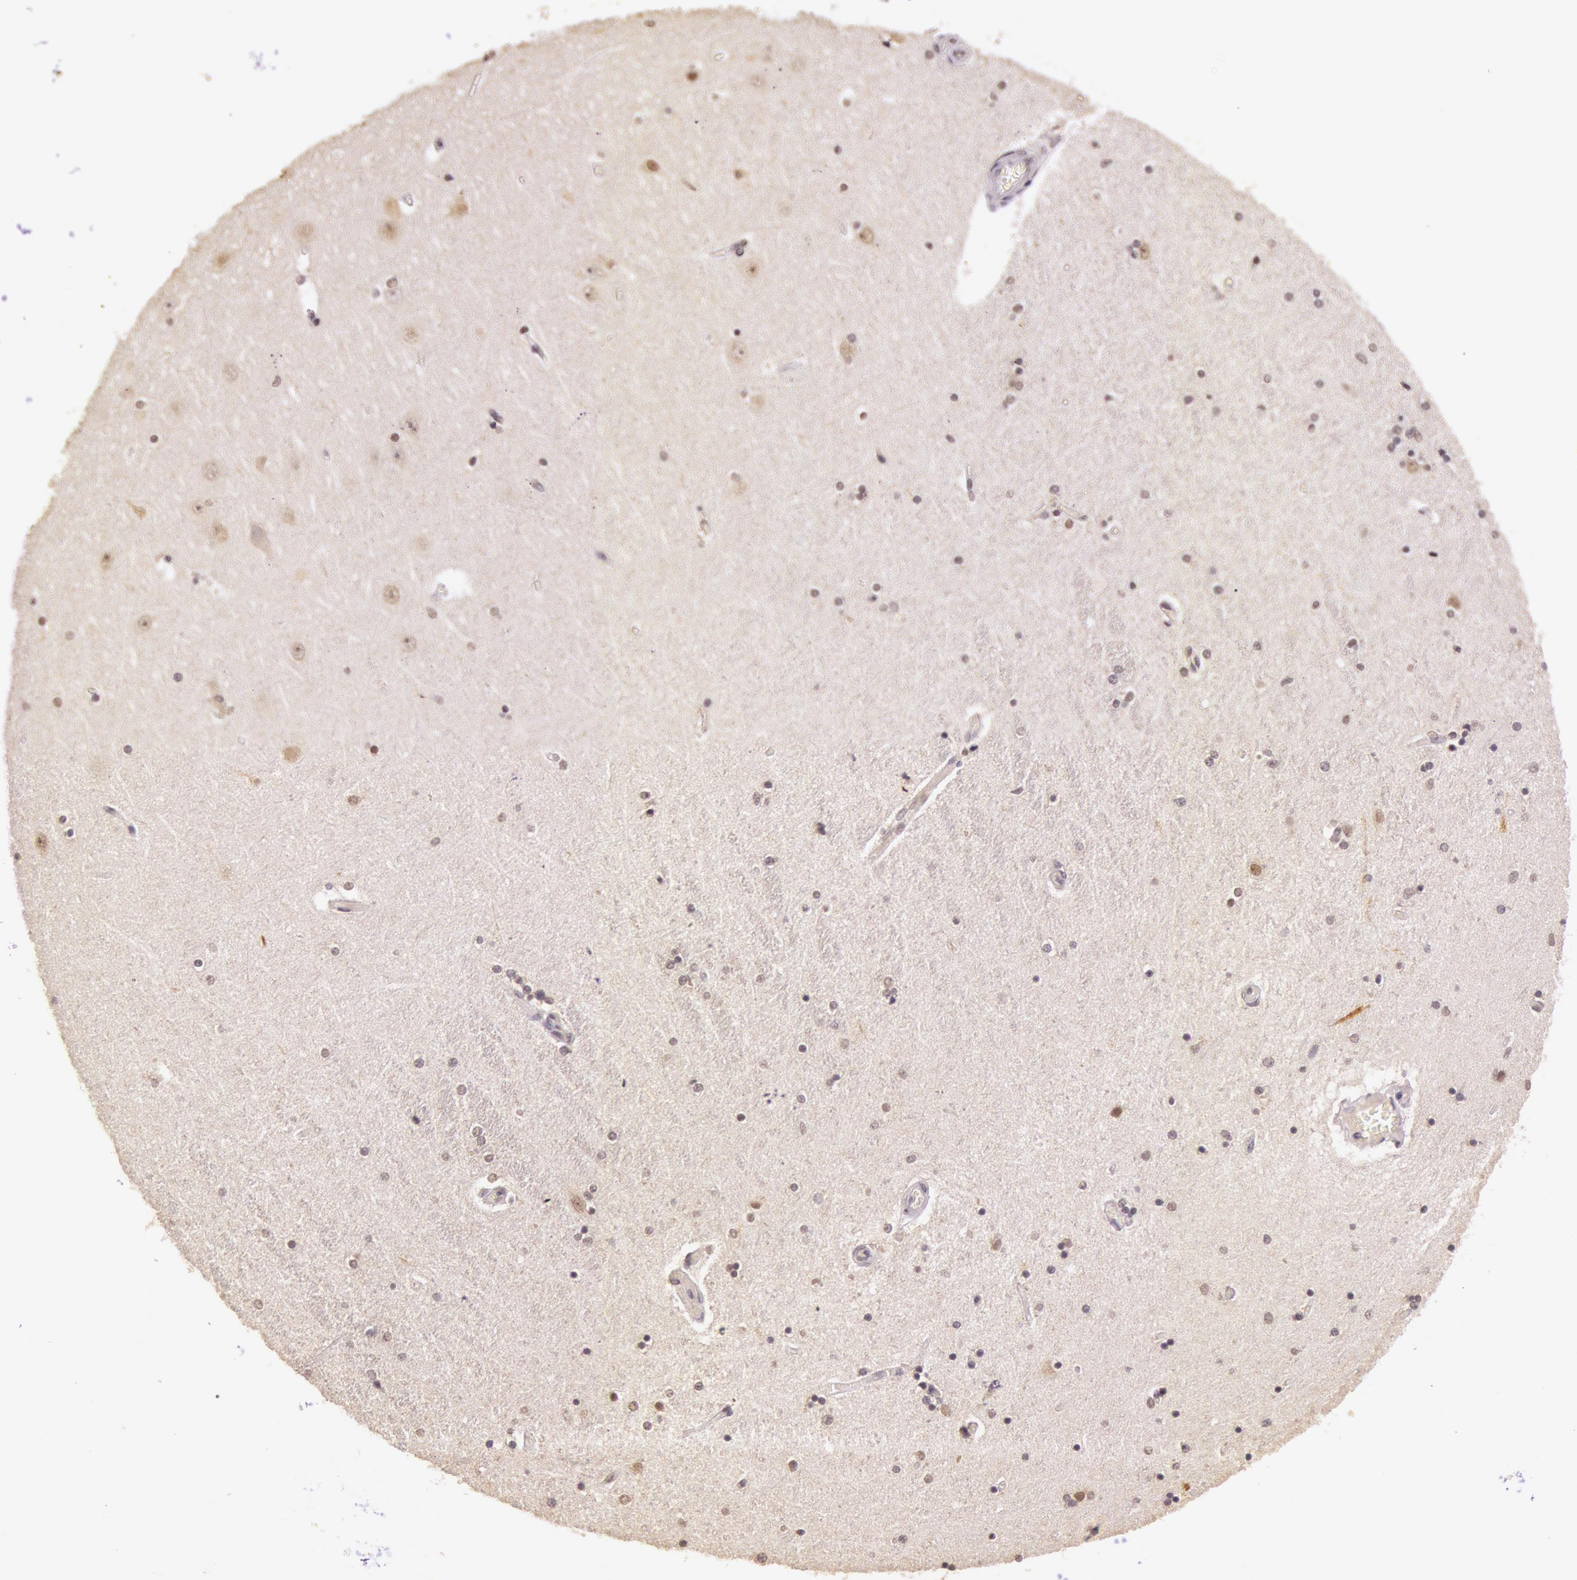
{"staining": {"intensity": "moderate", "quantity": "25%-75%", "location": "nuclear"}, "tissue": "hippocampus", "cell_type": "Glial cells", "image_type": "normal", "snomed": [{"axis": "morphology", "description": "Normal tissue, NOS"}, {"axis": "topography", "description": "Hippocampus"}], "caption": "This image shows immunohistochemistry (IHC) staining of unremarkable hippocampus, with medium moderate nuclear positivity in about 25%-75% of glial cells.", "gene": "RTL10", "patient": {"sex": "female", "age": 54}}